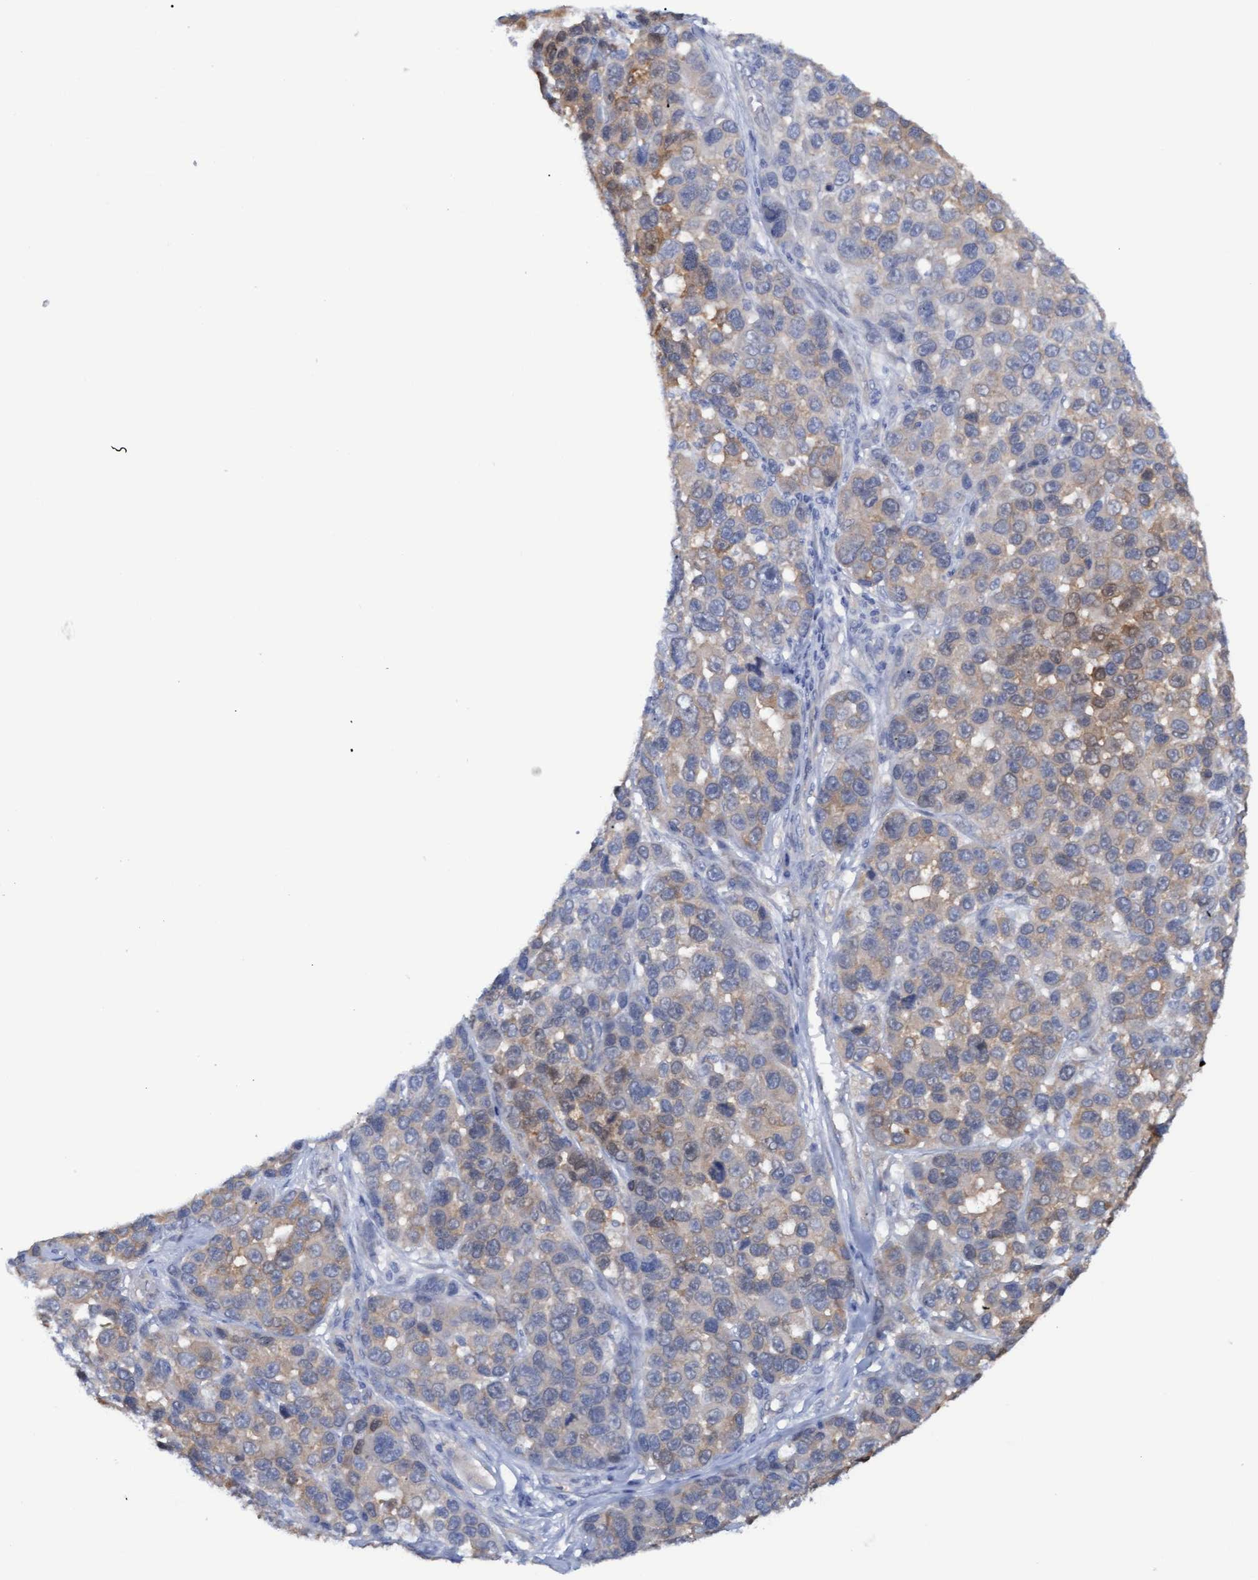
{"staining": {"intensity": "moderate", "quantity": "25%-75%", "location": "cytoplasmic/membranous"}, "tissue": "melanoma", "cell_type": "Tumor cells", "image_type": "cancer", "snomed": [{"axis": "morphology", "description": "Malignant melanoma, NOS"}, {"axis": "topography", "description": "Skin"}], "caption": "This histopathology image demonstrates melanoma stained with immunohistochemistry (IHC) to label a protein in brown. The cytoplasmic/membranous of tumor cells show moderate positivity for the protein. Nuclei are counter-stained blue.", "gene": "STXBP1", "patient": {"sex": "male", "age": 53}}